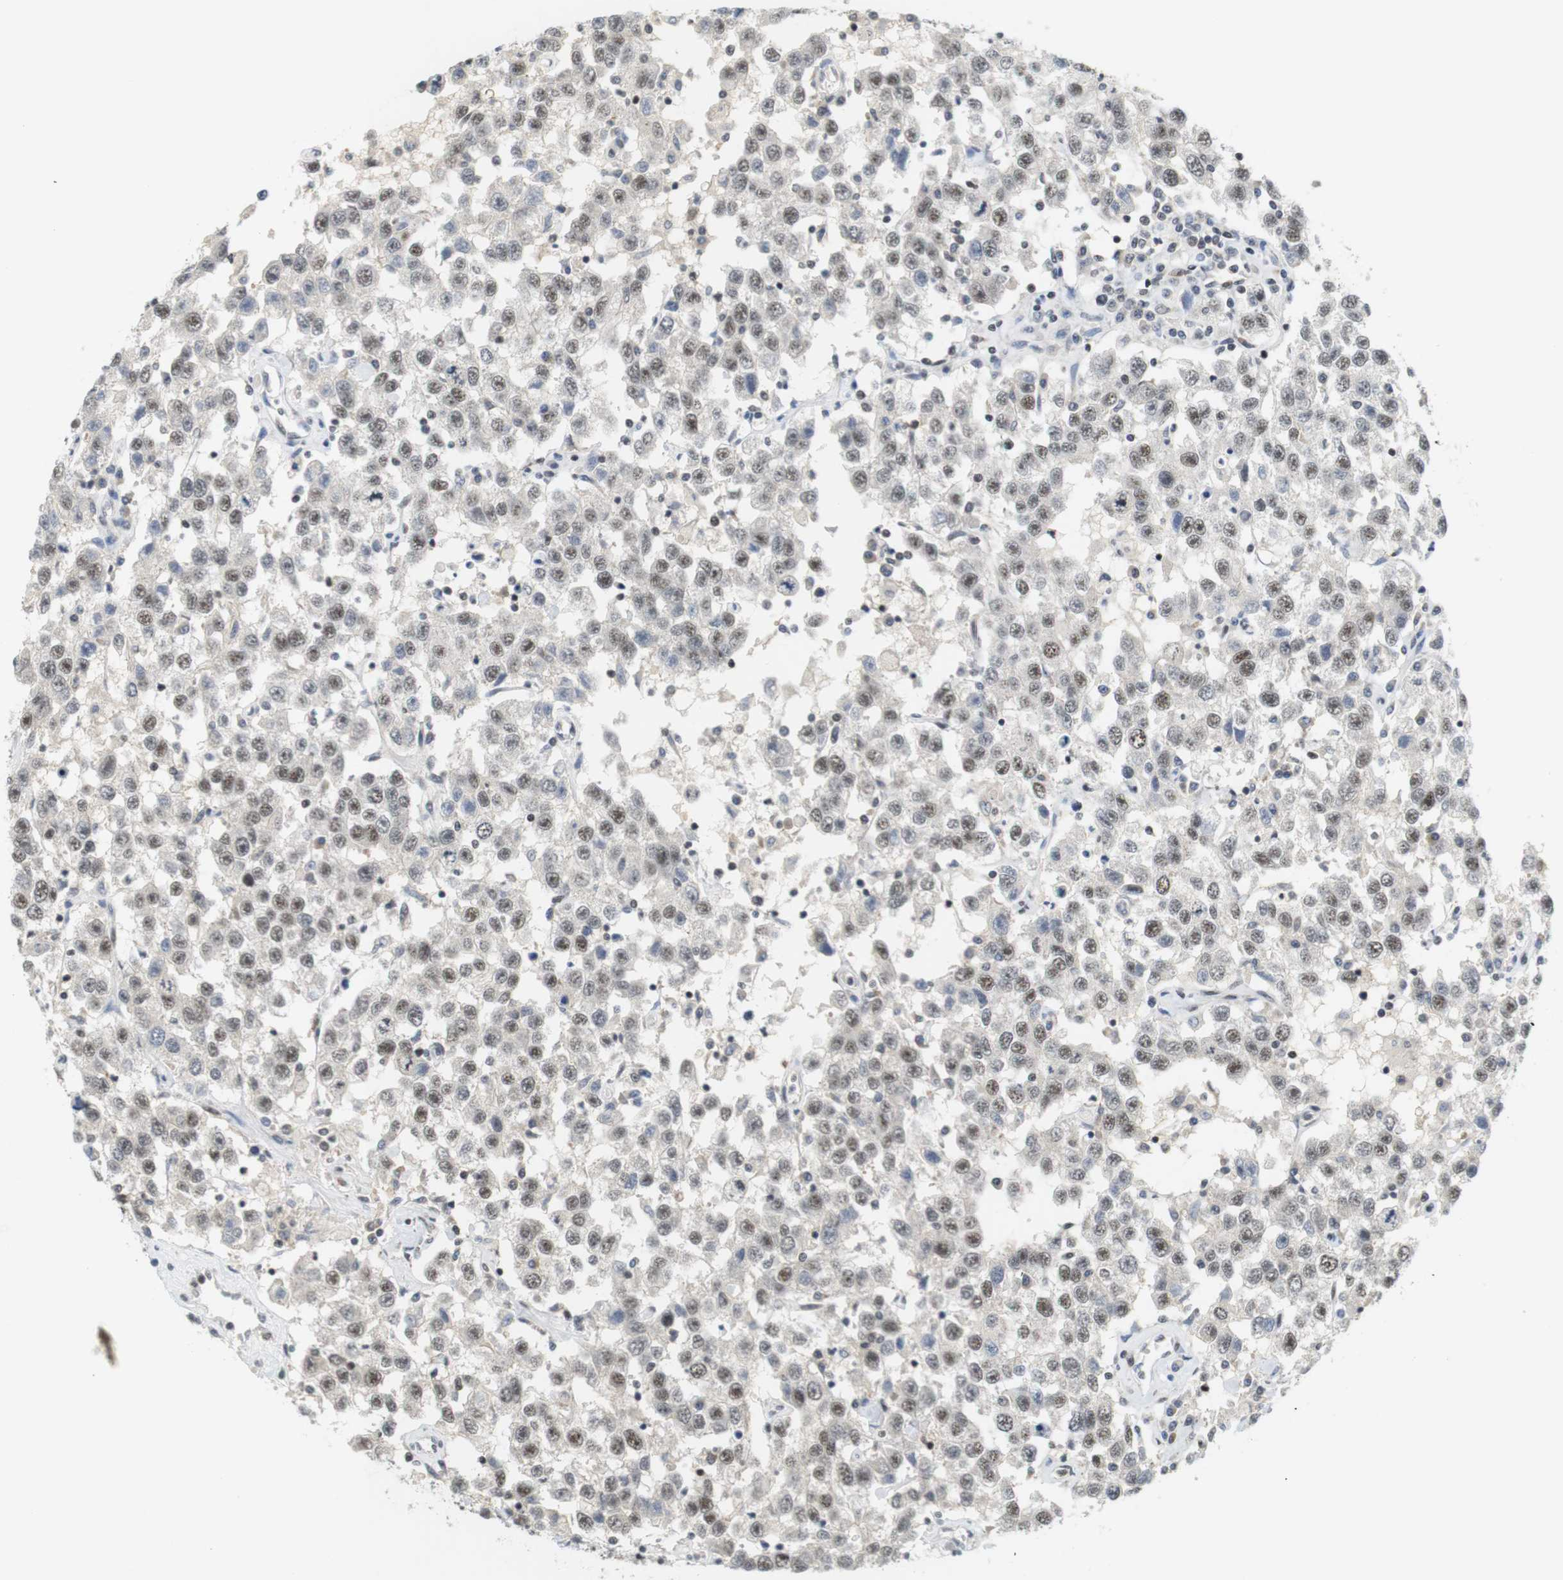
{"staining": {"intensity": "weak", "quantity": ">75%", "location": "nuclear"}, "tissue": "testis cancer", "cell_type": "Tumor cells", "image_type": "cancer", "snomed": [{"axis": "morphology", "description": "Seminoma, NOS"}, {"axis": "topography", "description": "Testis"}], "caption": "Immunohistochemical staining of human testis cancer (seminoma) reveals low levels of weak nuclear positivity in approximately >75% of tumor cells. The staining was performed using DAB, with brown indicating positive protein expression. Nuclei are stained blue with hematoxylin.", "gene": "BRD4", "patient": {"sex": "male", "age": 41}}